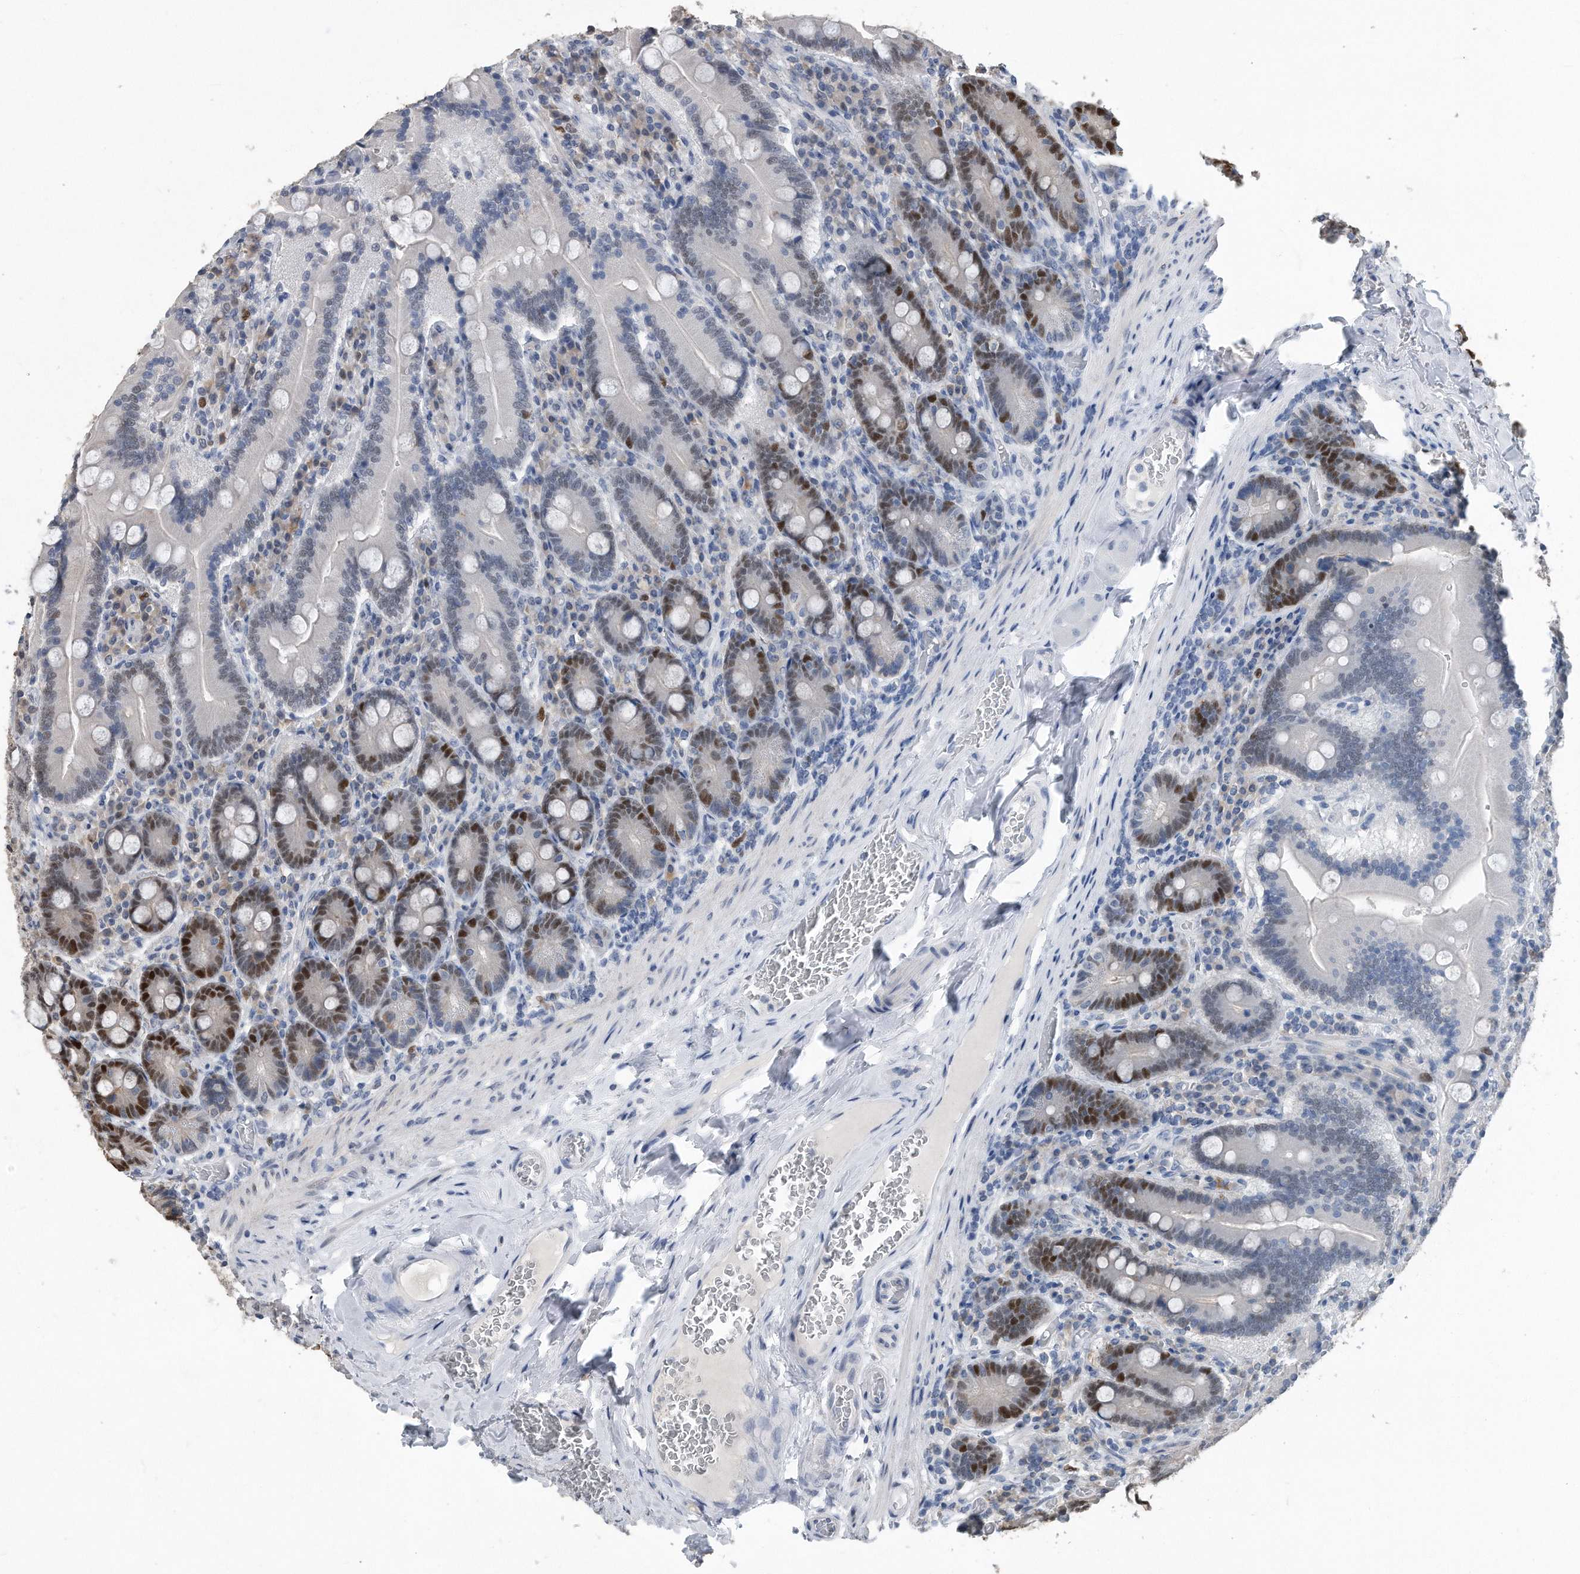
{"staining": {"intensity": "strong", "quantity": "<25%", "location": "nuclear"}, "tissue": "duodenum", "cell_type": "Glandular cells", "image_type": "normal", "snomed": [{"axis": "morphology", "description": "Normal tissue, NOS"}, {"axis": "topography", "description": "Duodenum"}], "caption": "Immunohistochemistry (IHC) (DAB) staining of normal human duodenum shows strong nuclear protein positivity in approximately <25% of glandular cells.", "gene": "PCNA", "patient": {"sex": "female", "age": 62}}